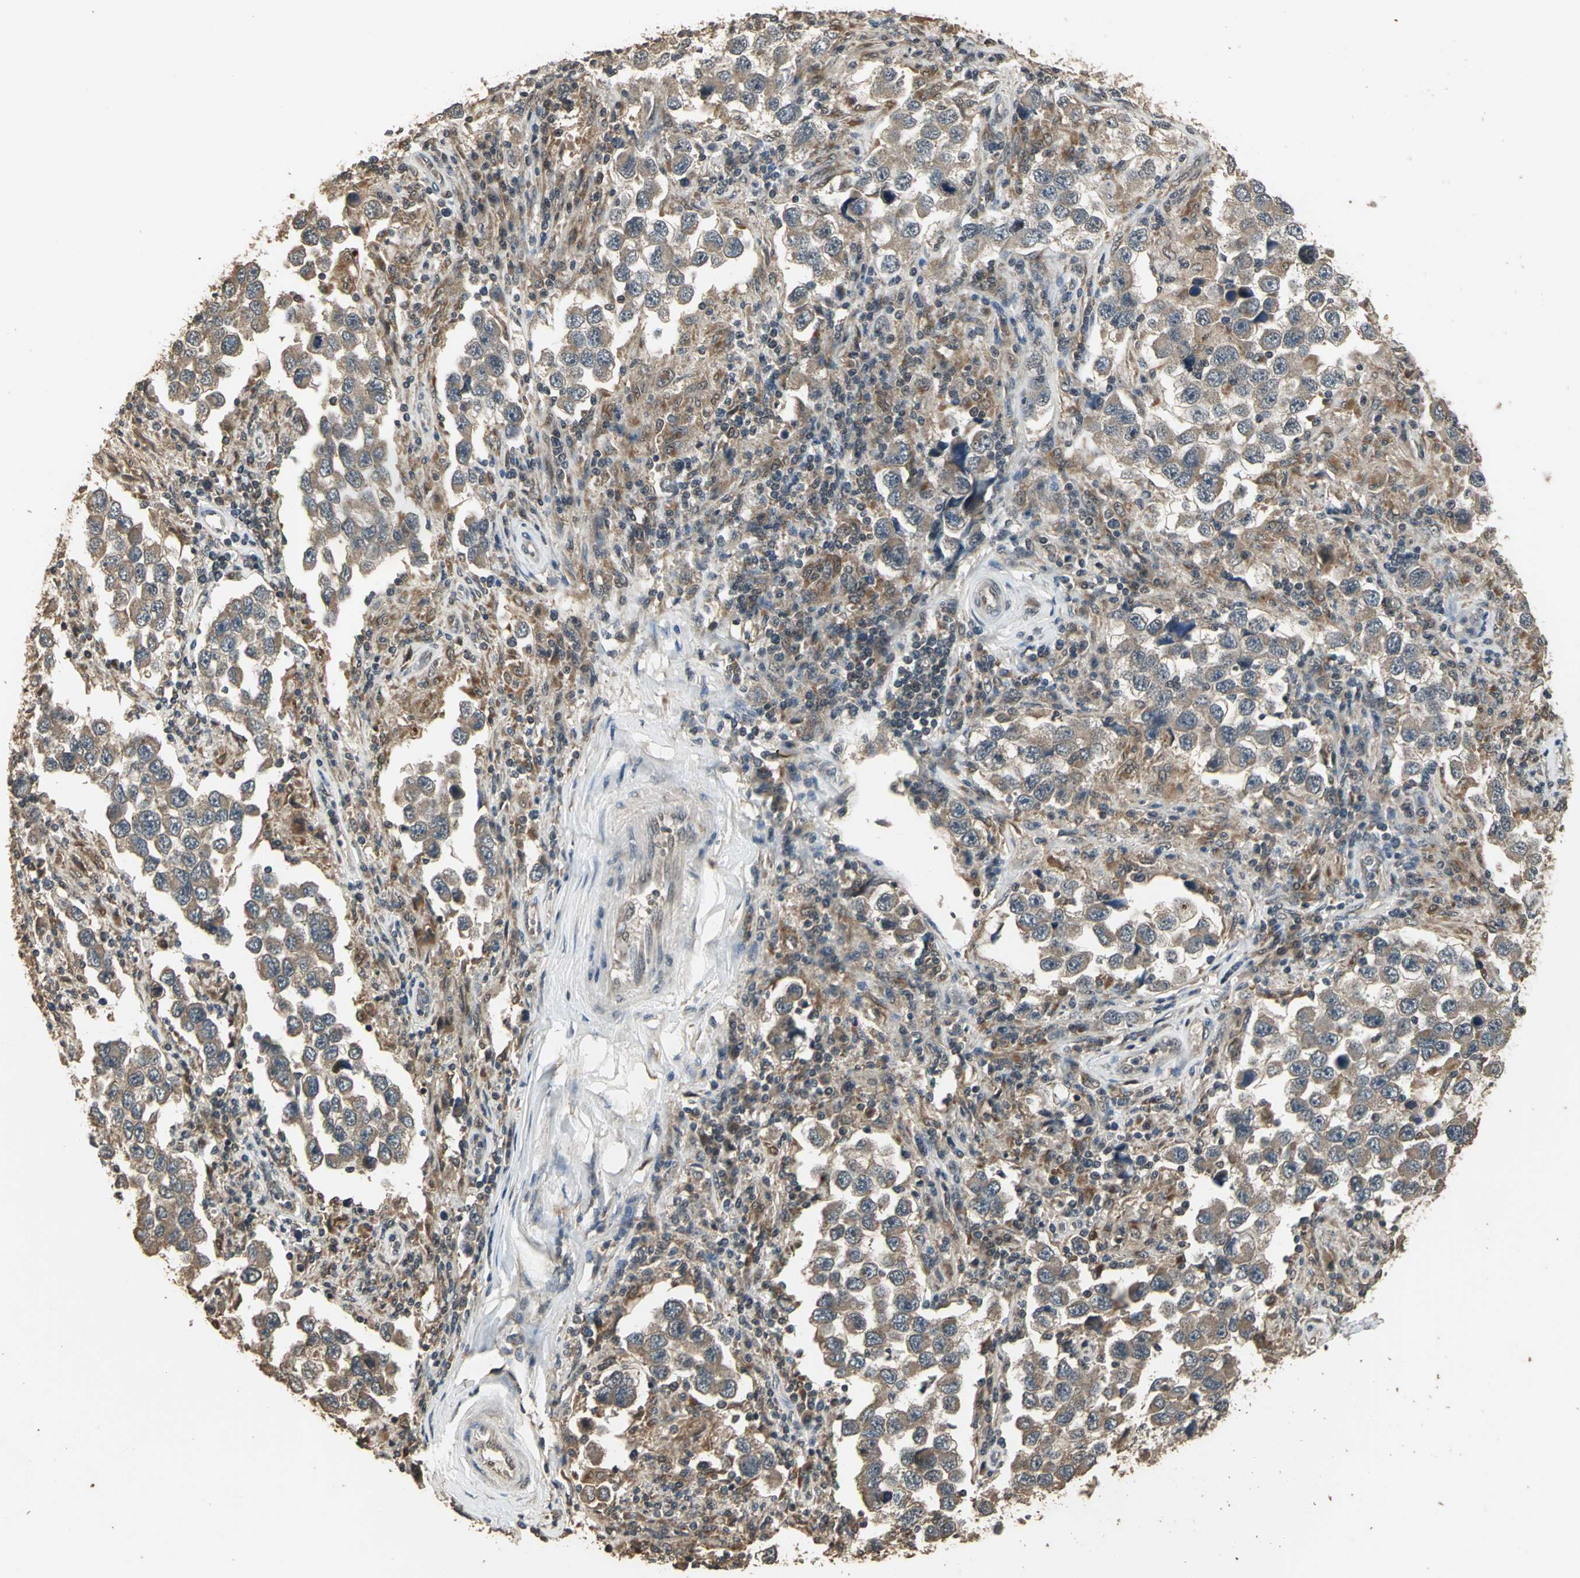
{"staining": {"intensity": "moderate", "quantity": ">75%", "location": "cytoplasmic/membranous"}, "tissue": "testis cancer", "cell_type": "Tumor cells", "image_type": "cancer", "snomed": [{"axis": "morphology", "description": "Carcinoma, Embryonal, NOS"}, {"axis": "topography", "description": "Testis"}], "caption": "An immunohistochemistry (IHC) image of tumor tissue is shown. Protein staining in brown highlights moderate cytoplasmic/membranous positivity in embryonal carcinoma (testis) within tumor cells.", "gene": "UCHL5", "patient": {"sex": "male", "age": 21}}